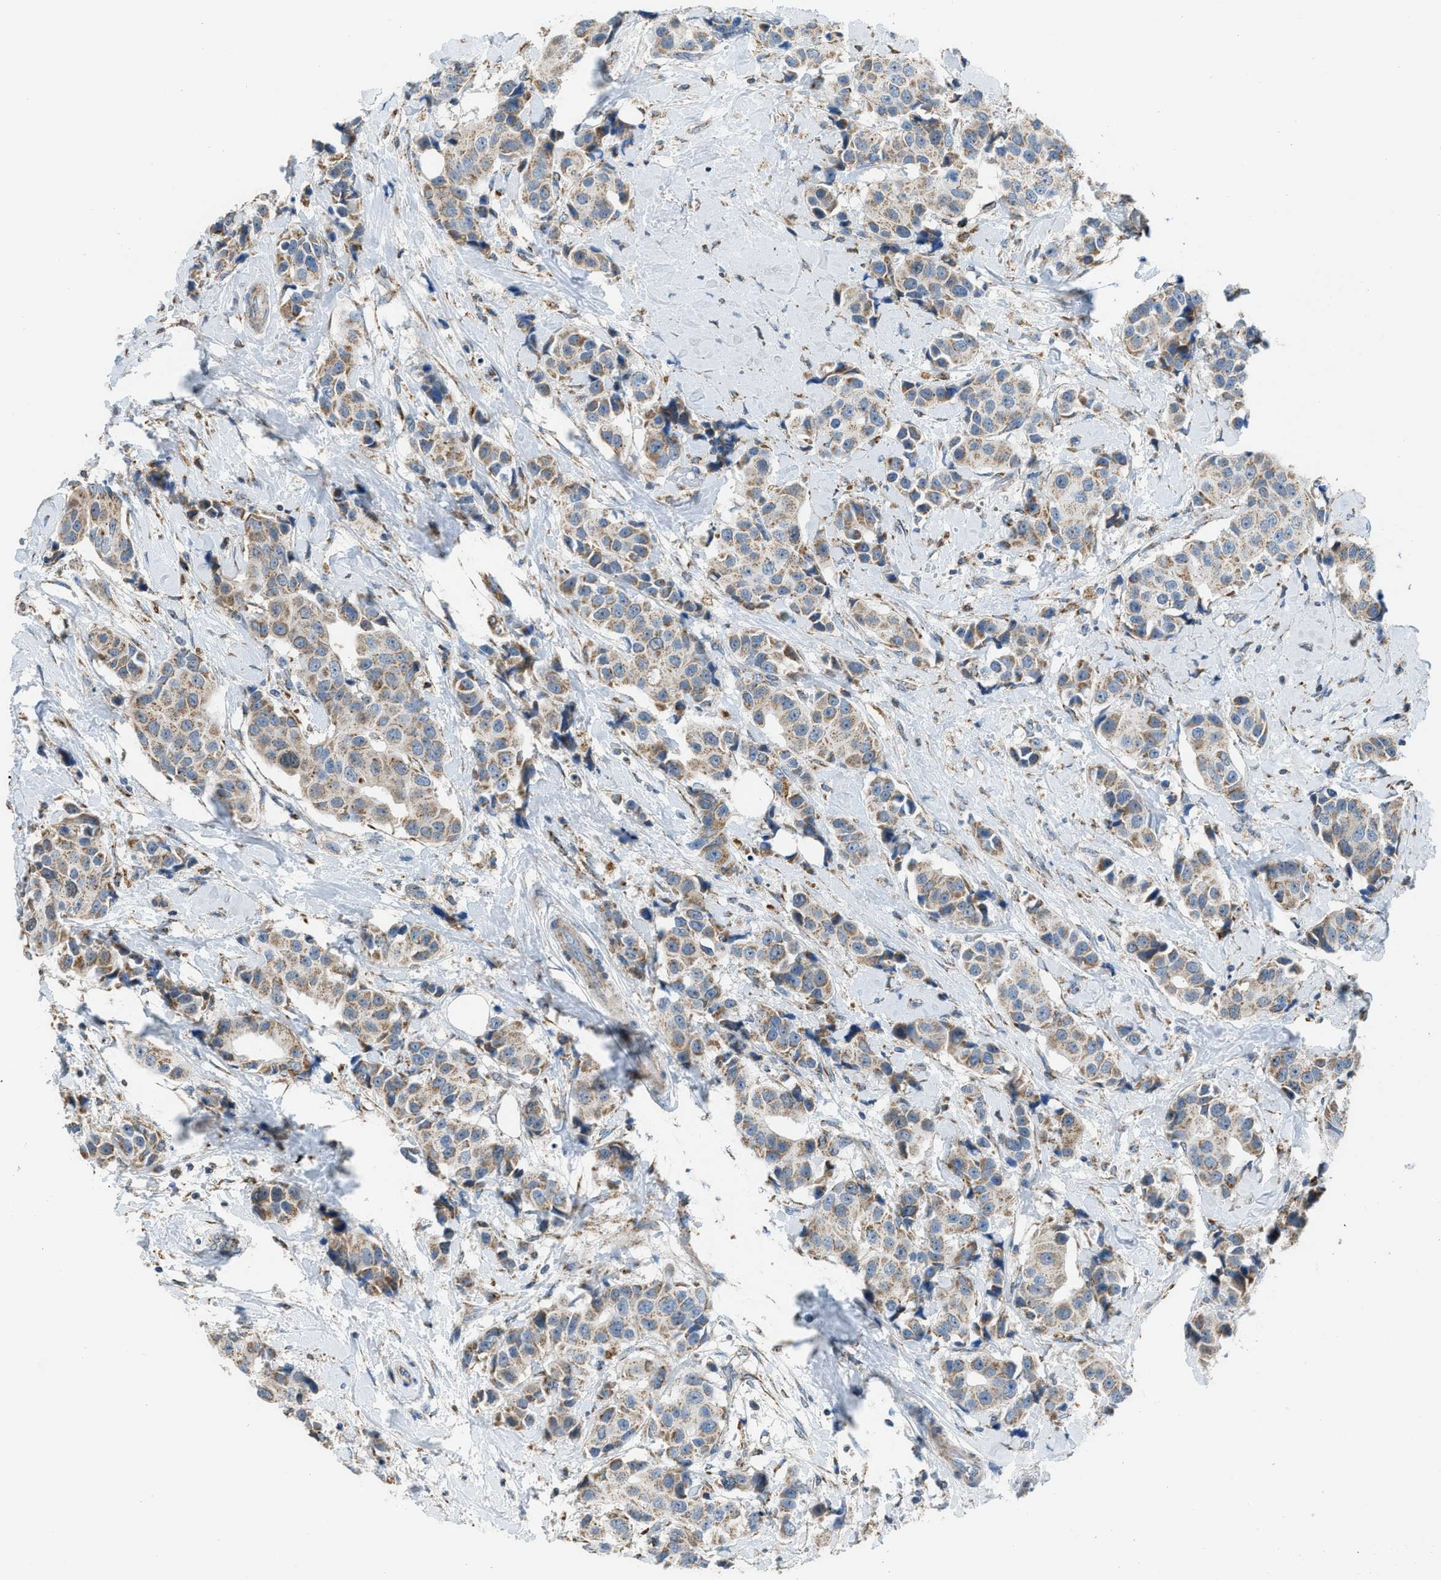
{"staining": {"intensity": "moderate", "quantity": ">75%", "location": "cytoplasmic/membranous"}, "tissue": "breast cancer", "cell_type": "Tumor cells", "image_type": "cancer", "snomed": [{"axis": "morphology", "description": "Normal tissue, NOS"}, {"axis": "morphology", "description": "Duct carcinoma"}, {"axis": "topography", "description": "Breast"}], "caption": "Breast cancer (infiltrating ductal carcinoma) stained for a protein displays moderate cytoplasmic/membranous positivity in tumor cells.", "gene": "SMIM20", "patient": {"sex": "female", "age": 39}}